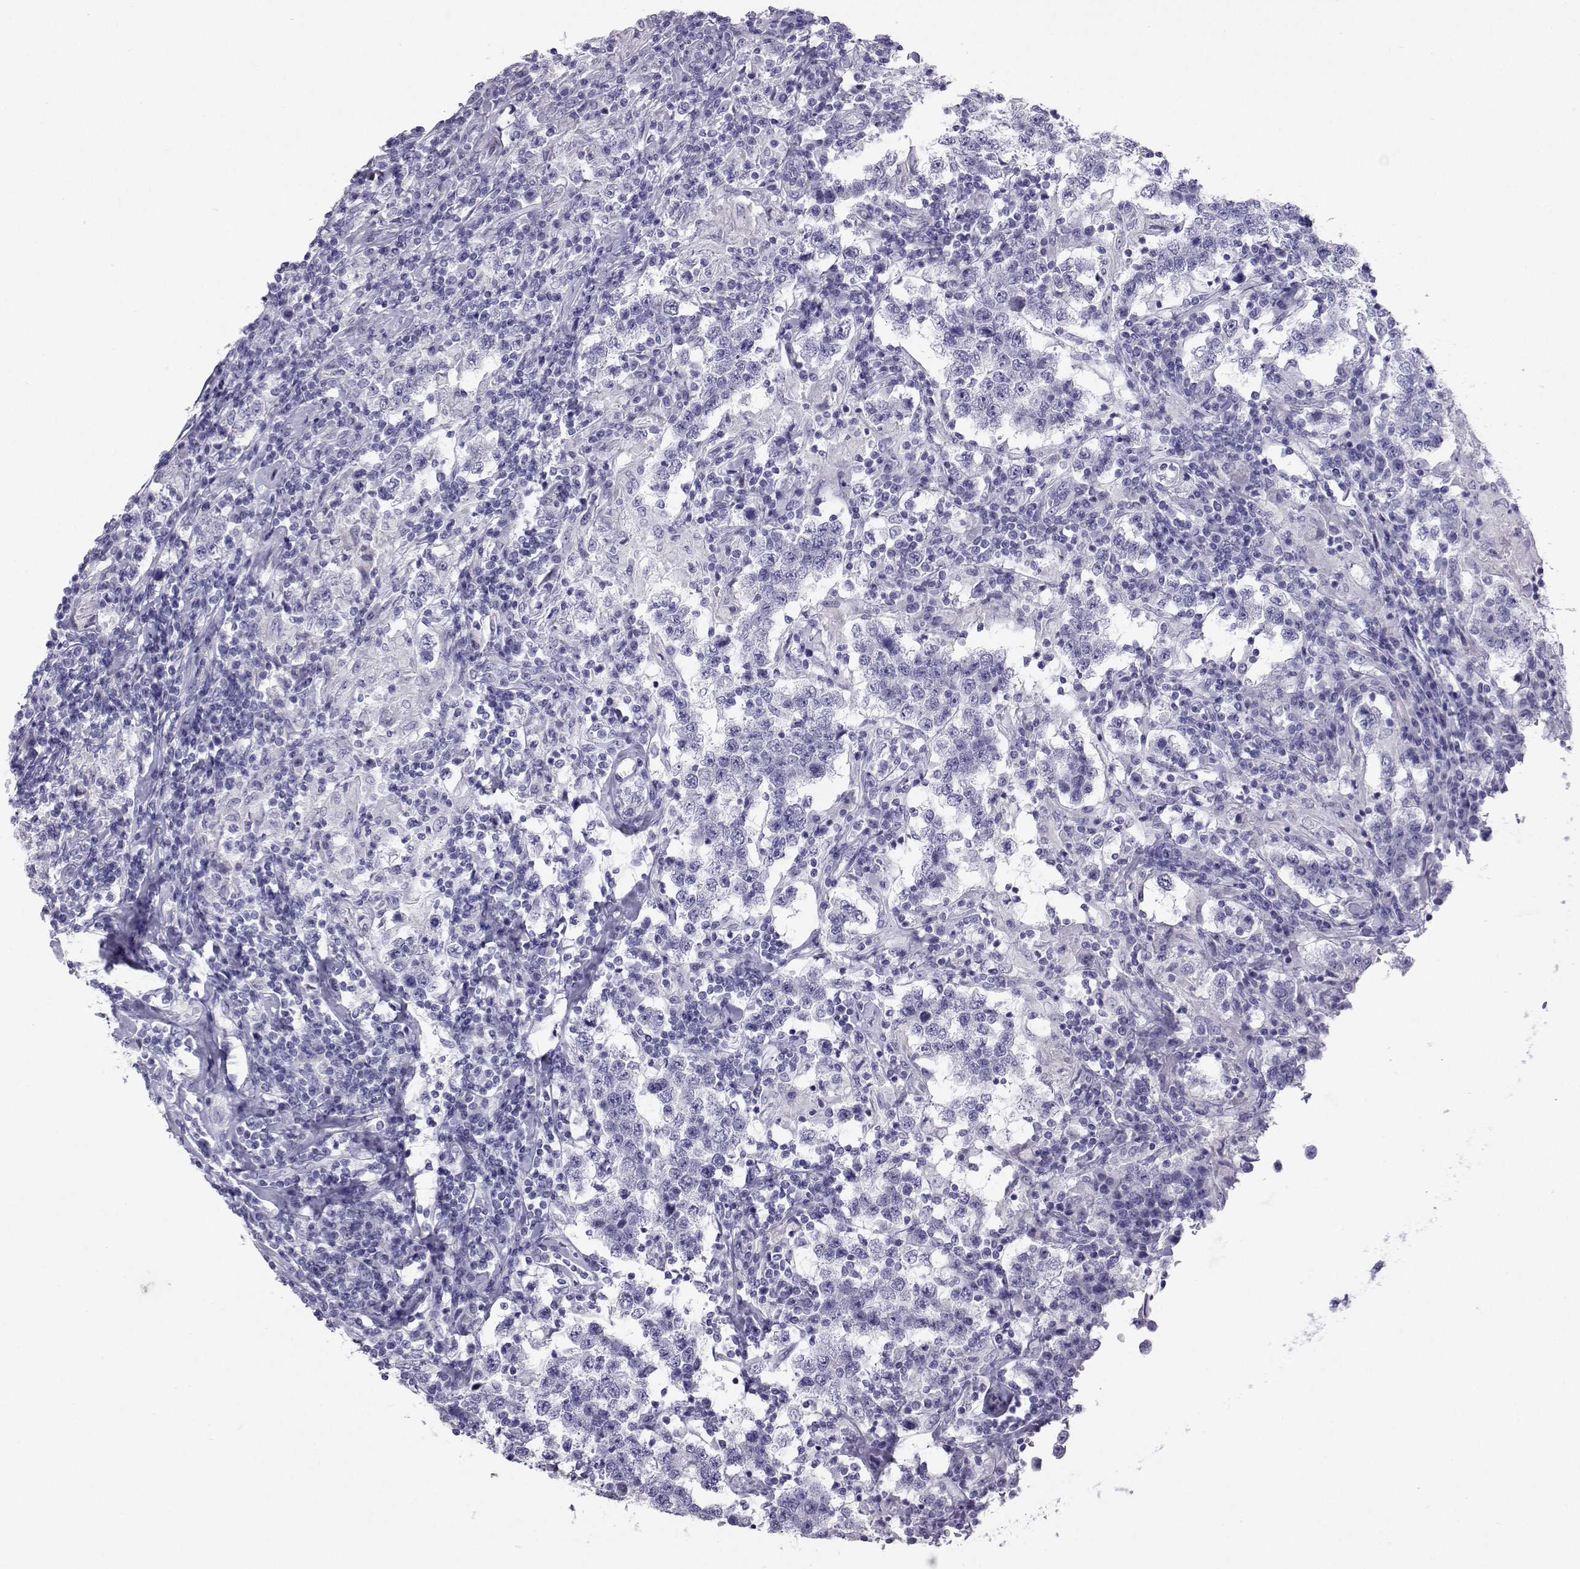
{"staining": {"intensity": "negative", "quantity": "none", "location": "none"}, "tissue": "testis cancer", "cell_type": "Tumor cells", "image_type": "cancer", "snomed": [{"axis": "morphology", "description": "Seminoma, NOS"}, {"axis": "morphology", "description": "Carcinoma, Embryonal, NOS"}, {"axis": "topography", "description": "Testis"}], "caption": "Immunohistochemistry (IHC) photomicrograph of human testis cancer stained for a protein (brown), which demonstrates no staining in tumor cells.", "gene": "PLIN4", "patient": {"sex": "male", "age": 41}}